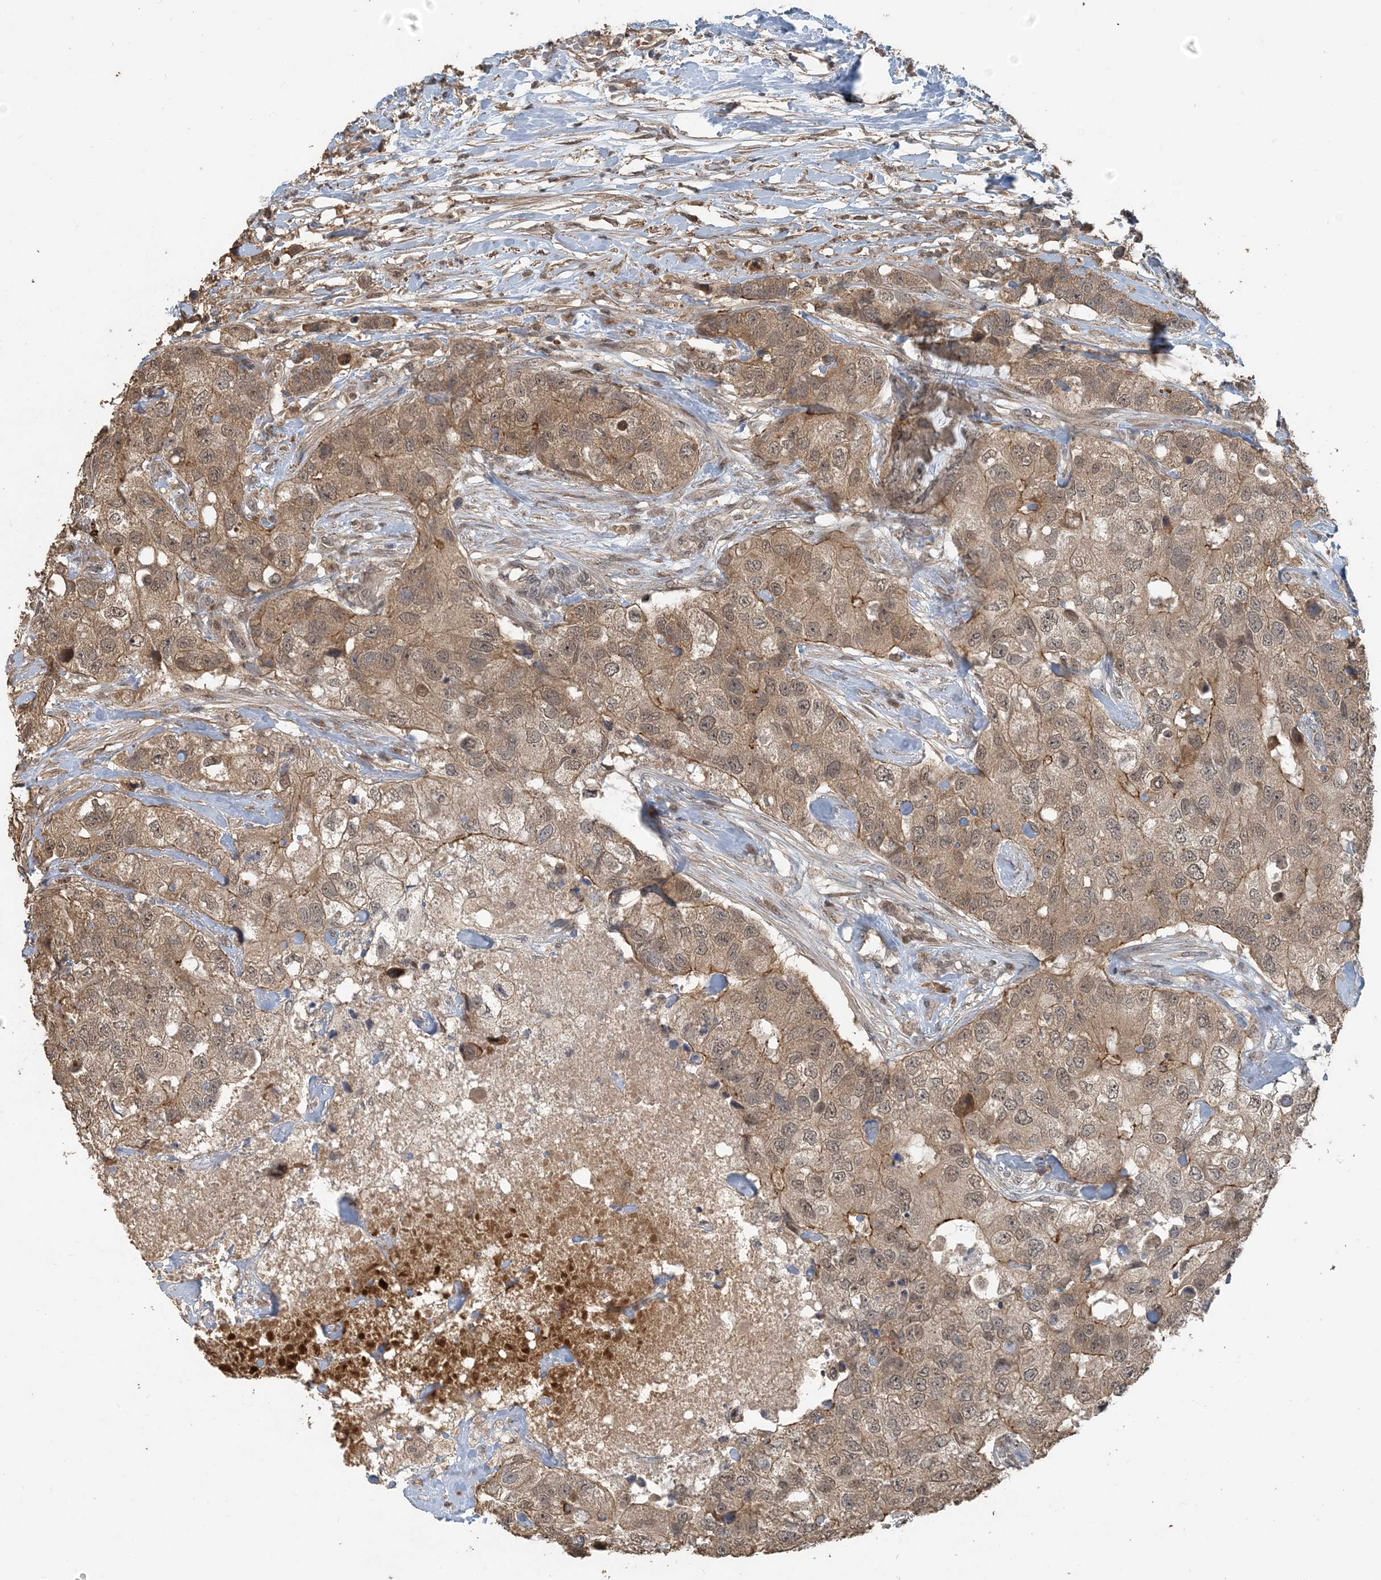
{"staining": {"intensity": "moderate", "quantity": ">75%", "location": "cytoplasmic/membranous,nuclear"}, "tissue": "breast cancer", "cell_type": "Tumor cells", "image_type": "cancer", "snomed": [{"axis": "morphology", "description": "Duct carcinoma"}, {"axis": "topography", "description": "Breast"}], "caption": "Tumor cells demonstrate moderate cytoplasmic/membranous and nuclear staining in about >75% of cells in intraductal carcinoma (breast). (Brightfield microscopy of DAB IHC at high magnification).", "gene": "ZC3H12A", "patient": {"sex": "female", "age": 62}}